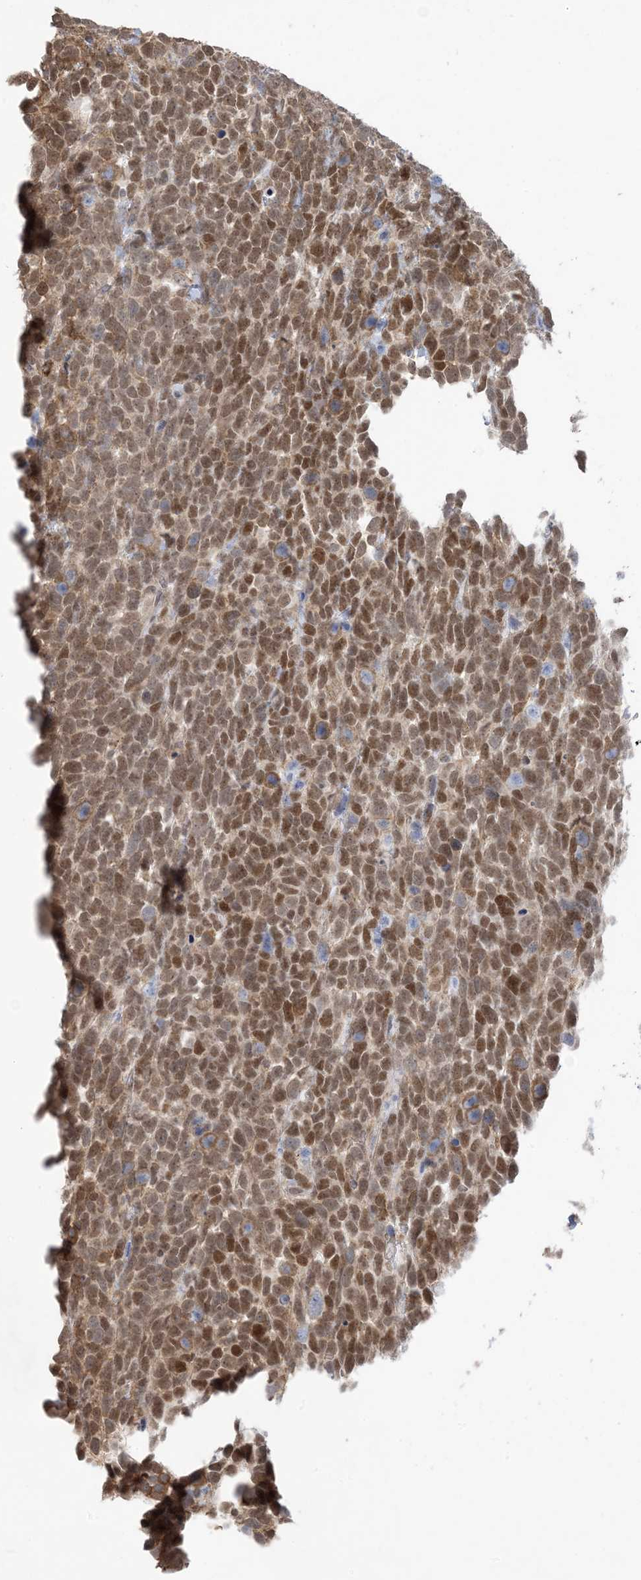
{"staining": {"intensity": "moderate", "quantity": ">75%", "location": "nuclear"}, "tissue": "urothelial cancer", "cell_type": "Tumor cells", "image_type": "cancer", "snomed": [{"axis": "morphology", "description": "Urothelial carcinoma, High grade"}, {"axis": "topography", "description": "Urinary bladder"}], "caption": "This is an image of immunohistochemistry (IHC) staining of urothelial cancer, which shows moderate positivity in the nuclear of tumor cells.", "gene": "ZNF8", "patient": {"sex": "female", "age": 82}}